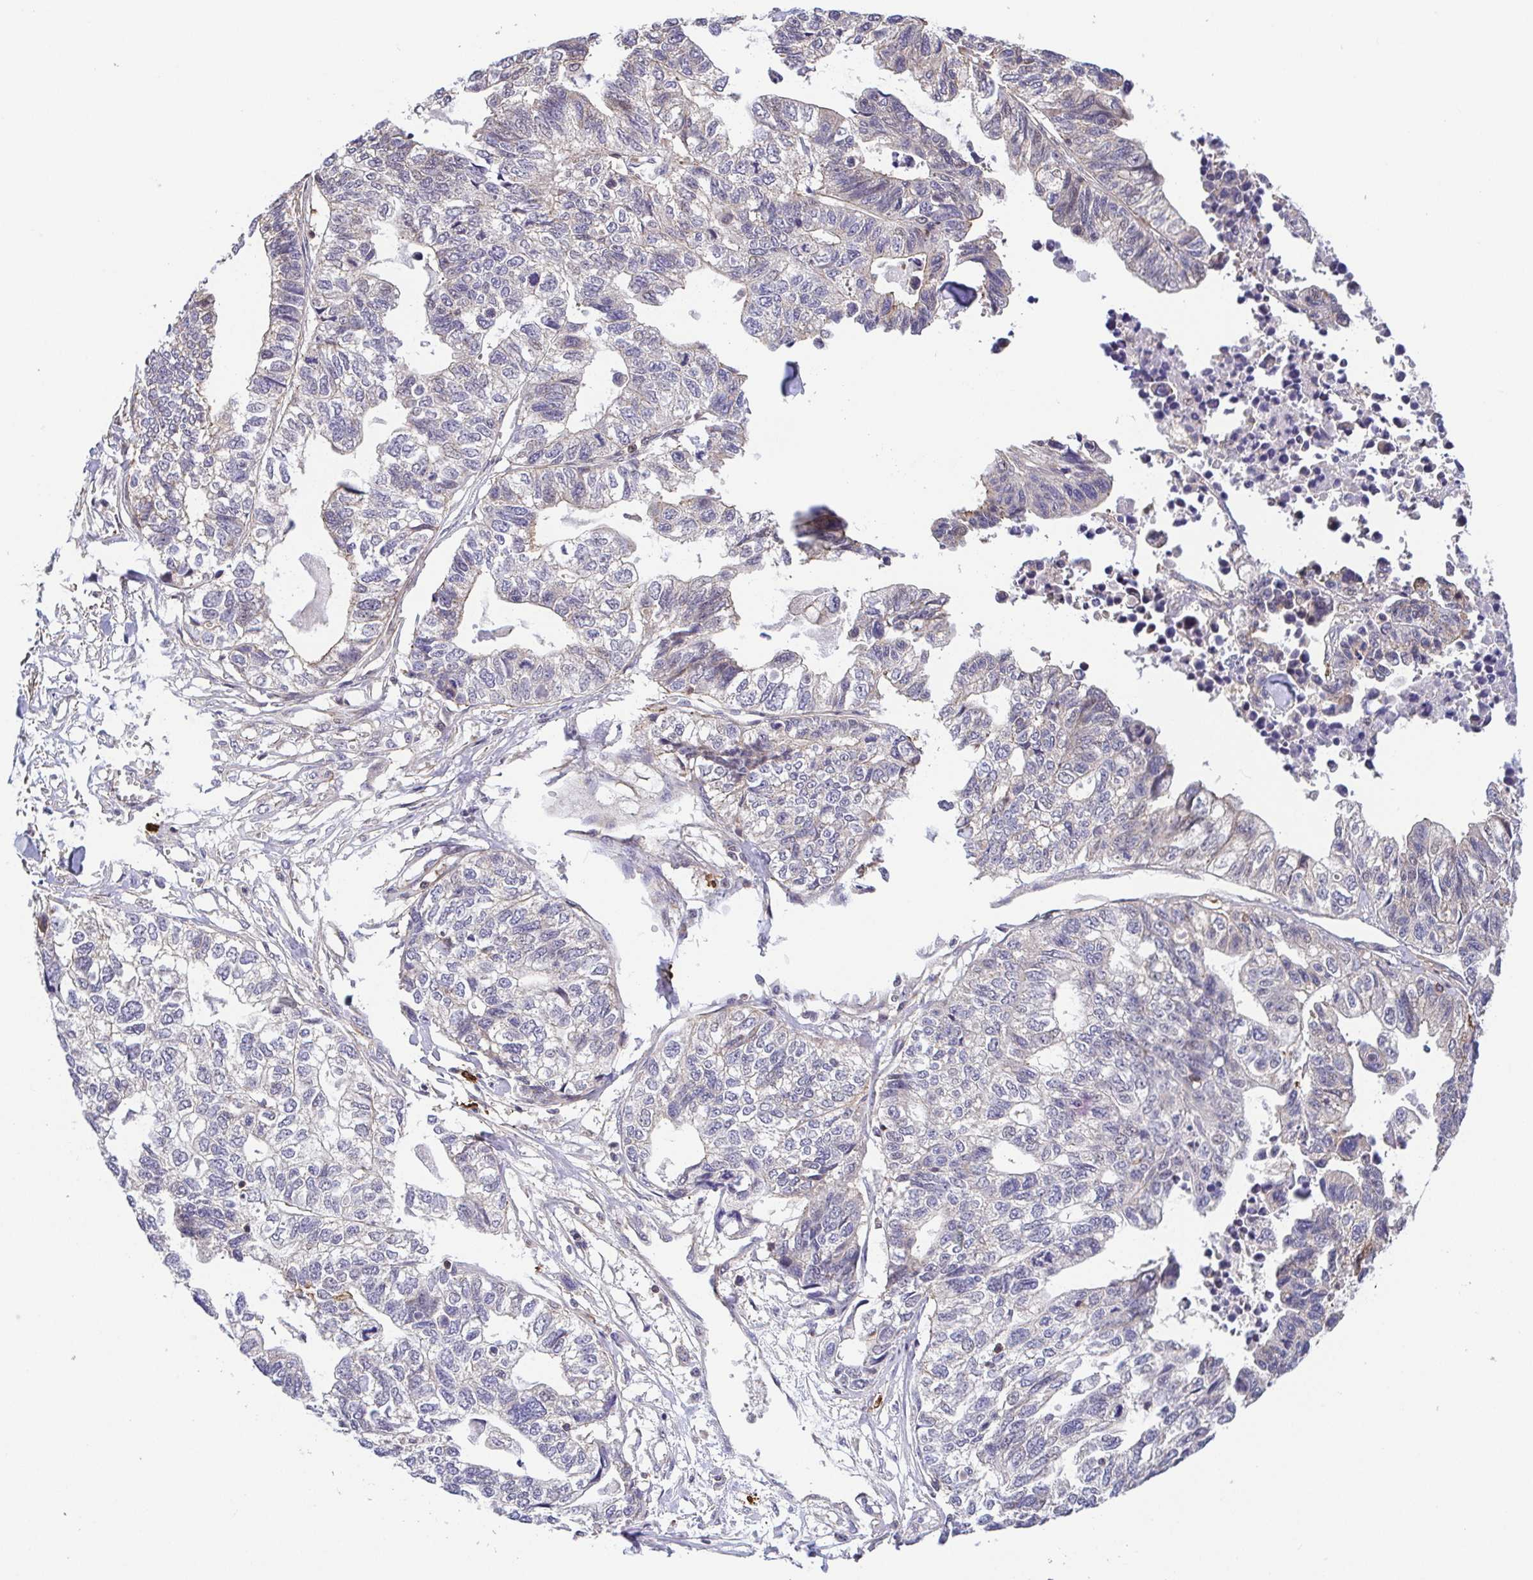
{"staining": {"intensity": "negative", "quantity": "none", "location": "none"}, "tissue": "stomach cancer", "cell_type": "Tumor cells", "image_type": "cancer", "snomed": [{"axis": "morphology", "description": "Adenocarcinoma, NOS"}, {"axis": "topography", "description": "Stomach, upper"}], "caption": "High power microscopy photomicrograph of an immunohistochemistry micrograph of stomach cancer, revealing no significant staining in tumor cells.", "gene": "PREPL", "patient": {"sex": "female", "age": 67}}